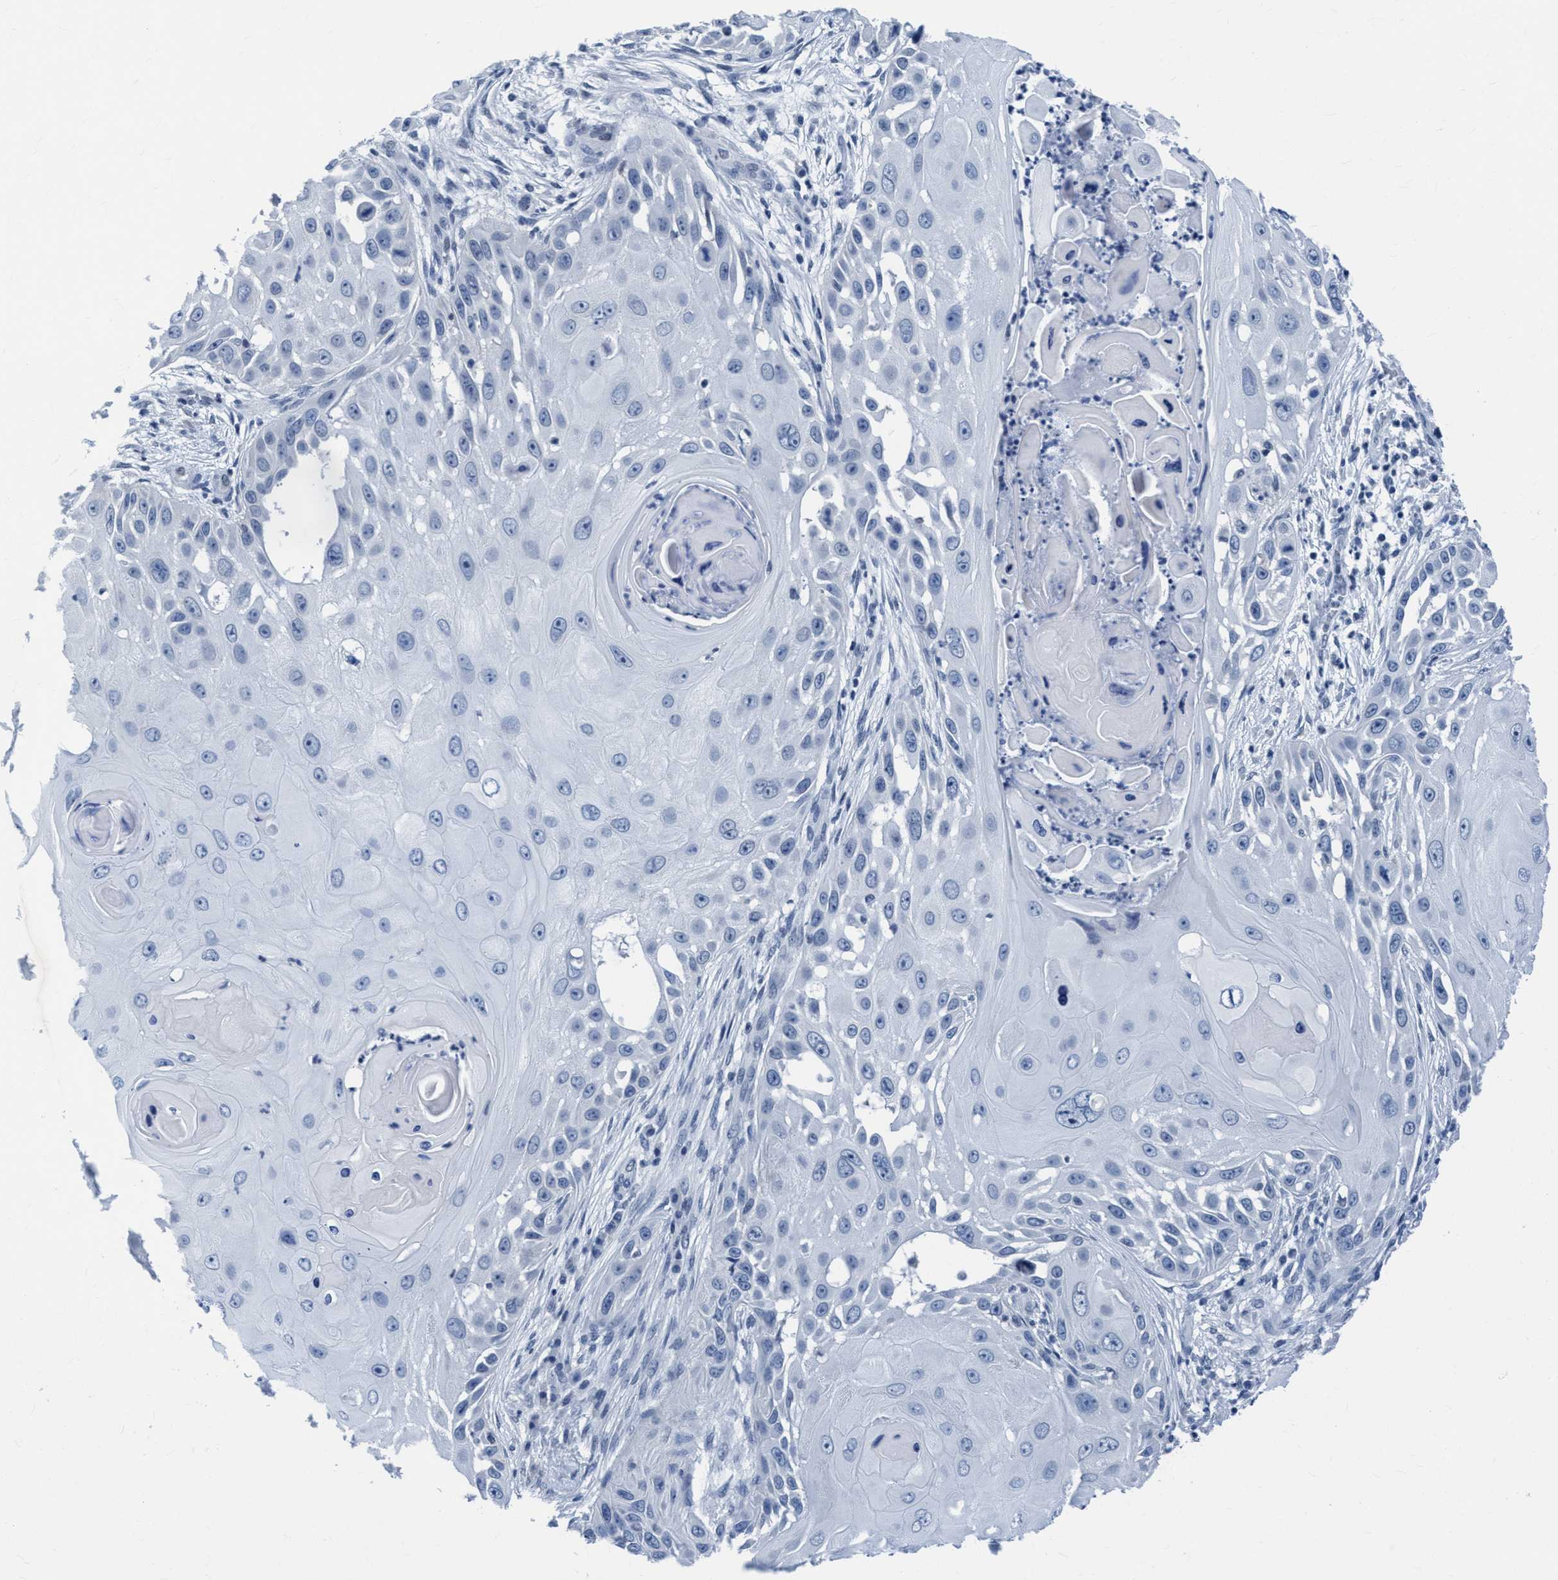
{"staining": {"intensity": "negative", "quantity": "none", "location": "none"}, "tissue": "skin cancer", "cell_type": "Tumor cells", "image_type": "cancer", "snomed": [{"axis": "morphology", "description": "Squamous cell carcinoma, NOS"}, {"axis": "topography", "description": "Skin"}], "caption": "Protein analysis of skin squamous cell carcinoma exhibits no significant staining in tumor cells. The staining was performed using DAB (3,3'-diaminobenzidine) to visualize the protein expression in brown, while the nuclei were stained in blue with hematoxylin (Magnification: 20x).", "gene": "DNAI1", "patient": {"sex": "female", "age": 44}}